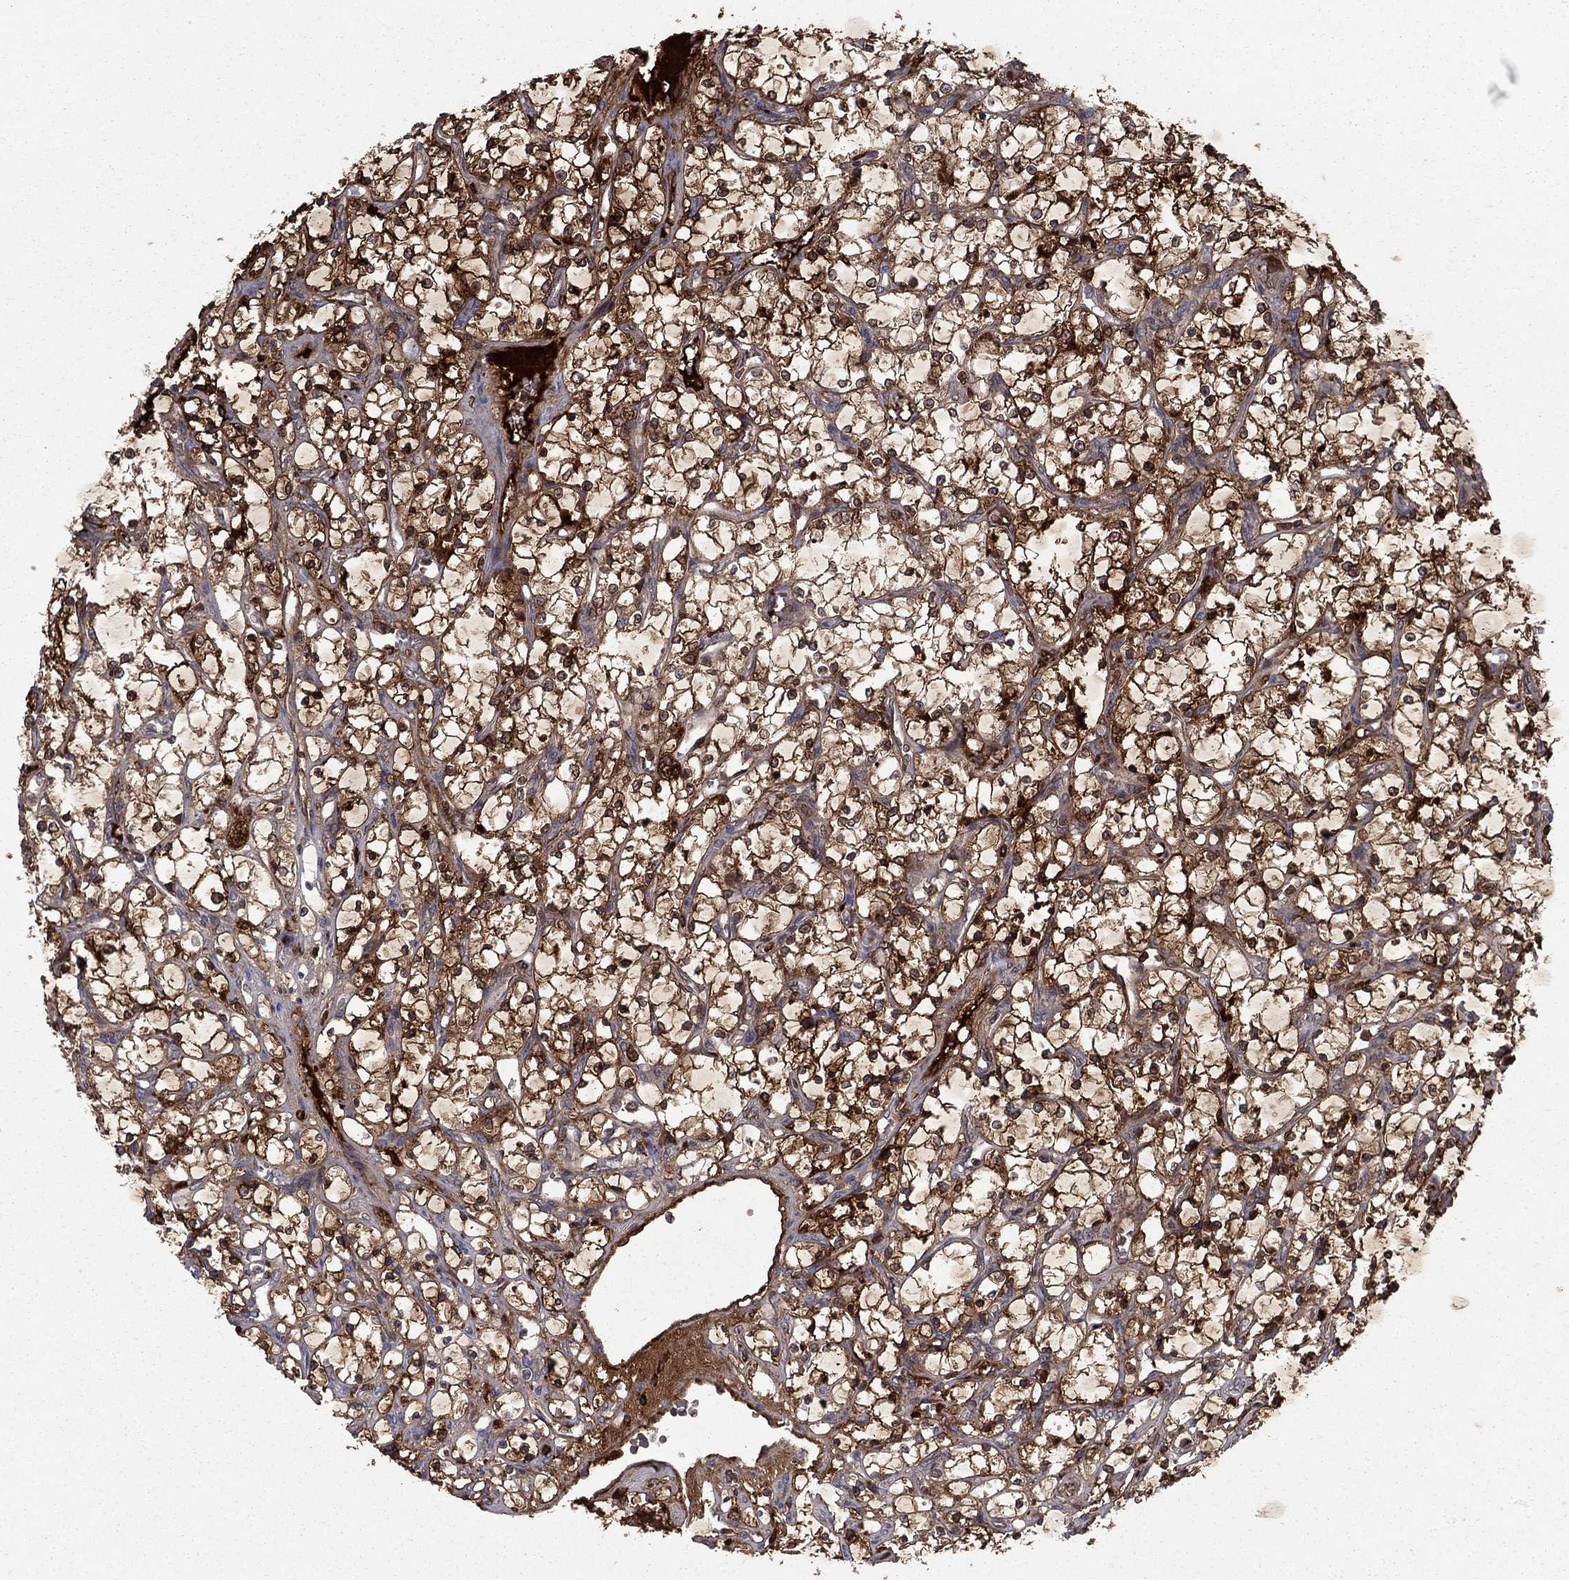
{"staining": {"intensity": "strong", "quantity": ">75%", "location": "cytoplasmic/membranous"}, "tissue": "renal cancer", "cell_type": "Tumor cells", "image_type": "cancer", "snomed": [{"axis": "morphology", "description": "Adenocarcinoma, NOS"}, {"axis": "topography", "description": "Kidney"}], "caption": "Immunohistochemical staining of human renal cancer (adenocarcinoma) exhibits high levels of strong cytoplasmic/membranous protein expression in approximately >75% of tumor cells.", "gene": "HPX", "patient": {"sex": "female", "age": 69}}